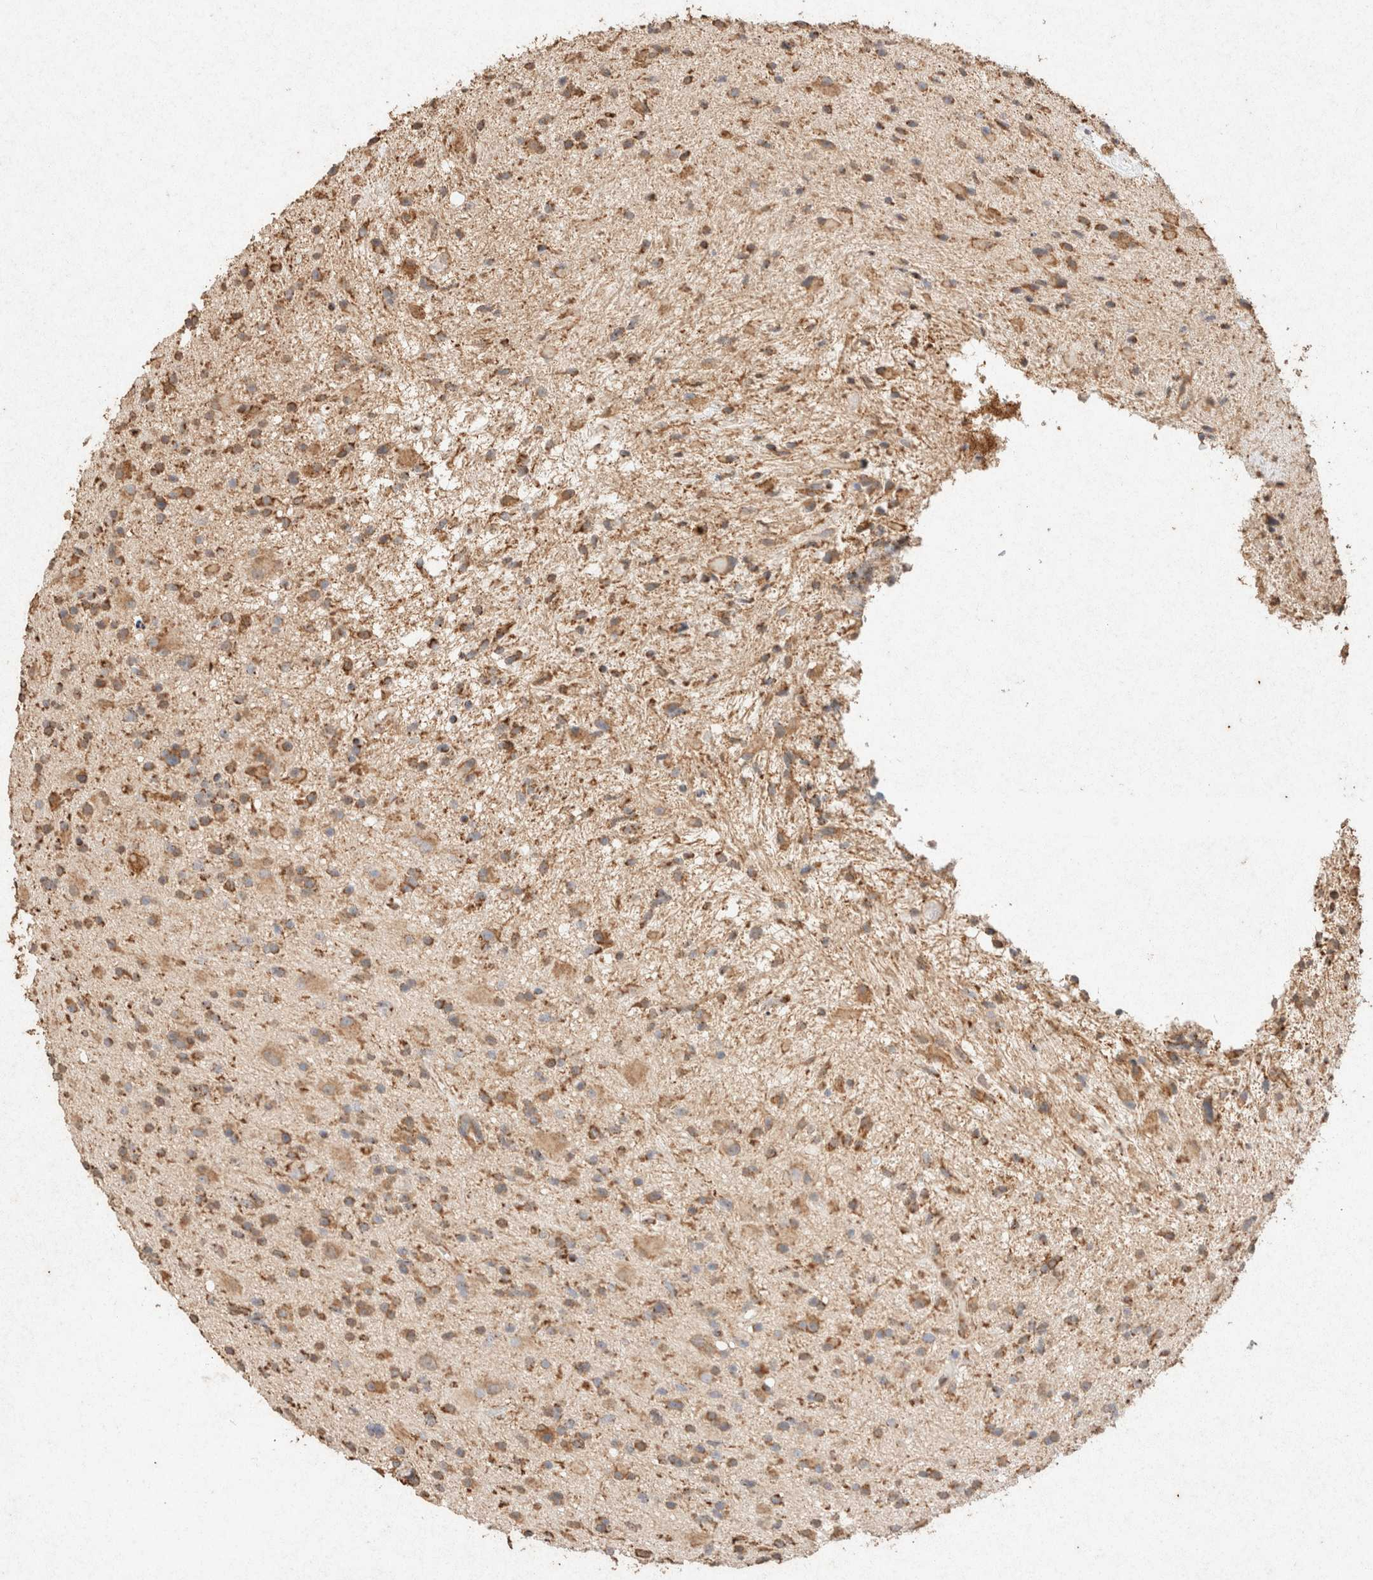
{"staining": {"intensity": "moderate", "quantity": ">75%", "location": "cytoplasmic/membranous"}, "tissue": "glioma", "cell_type": "Tumor cells", "image_type": "cancer", "snomed": [{"axis": "morphology", "description": "Glioma, malignant, High grade"}, {"axis": "topography", "description": "Brain"}], "caption": "Brown immunohistochemical staining in human glioma displays moderate cytoplasmic/membranous positivity in about >75% of tumor cells. The protein of interest is shown in brown color, while the nuclei are stained blue.", "gene": "SDC2", "patient": {"sex": "male", "age": 33}}